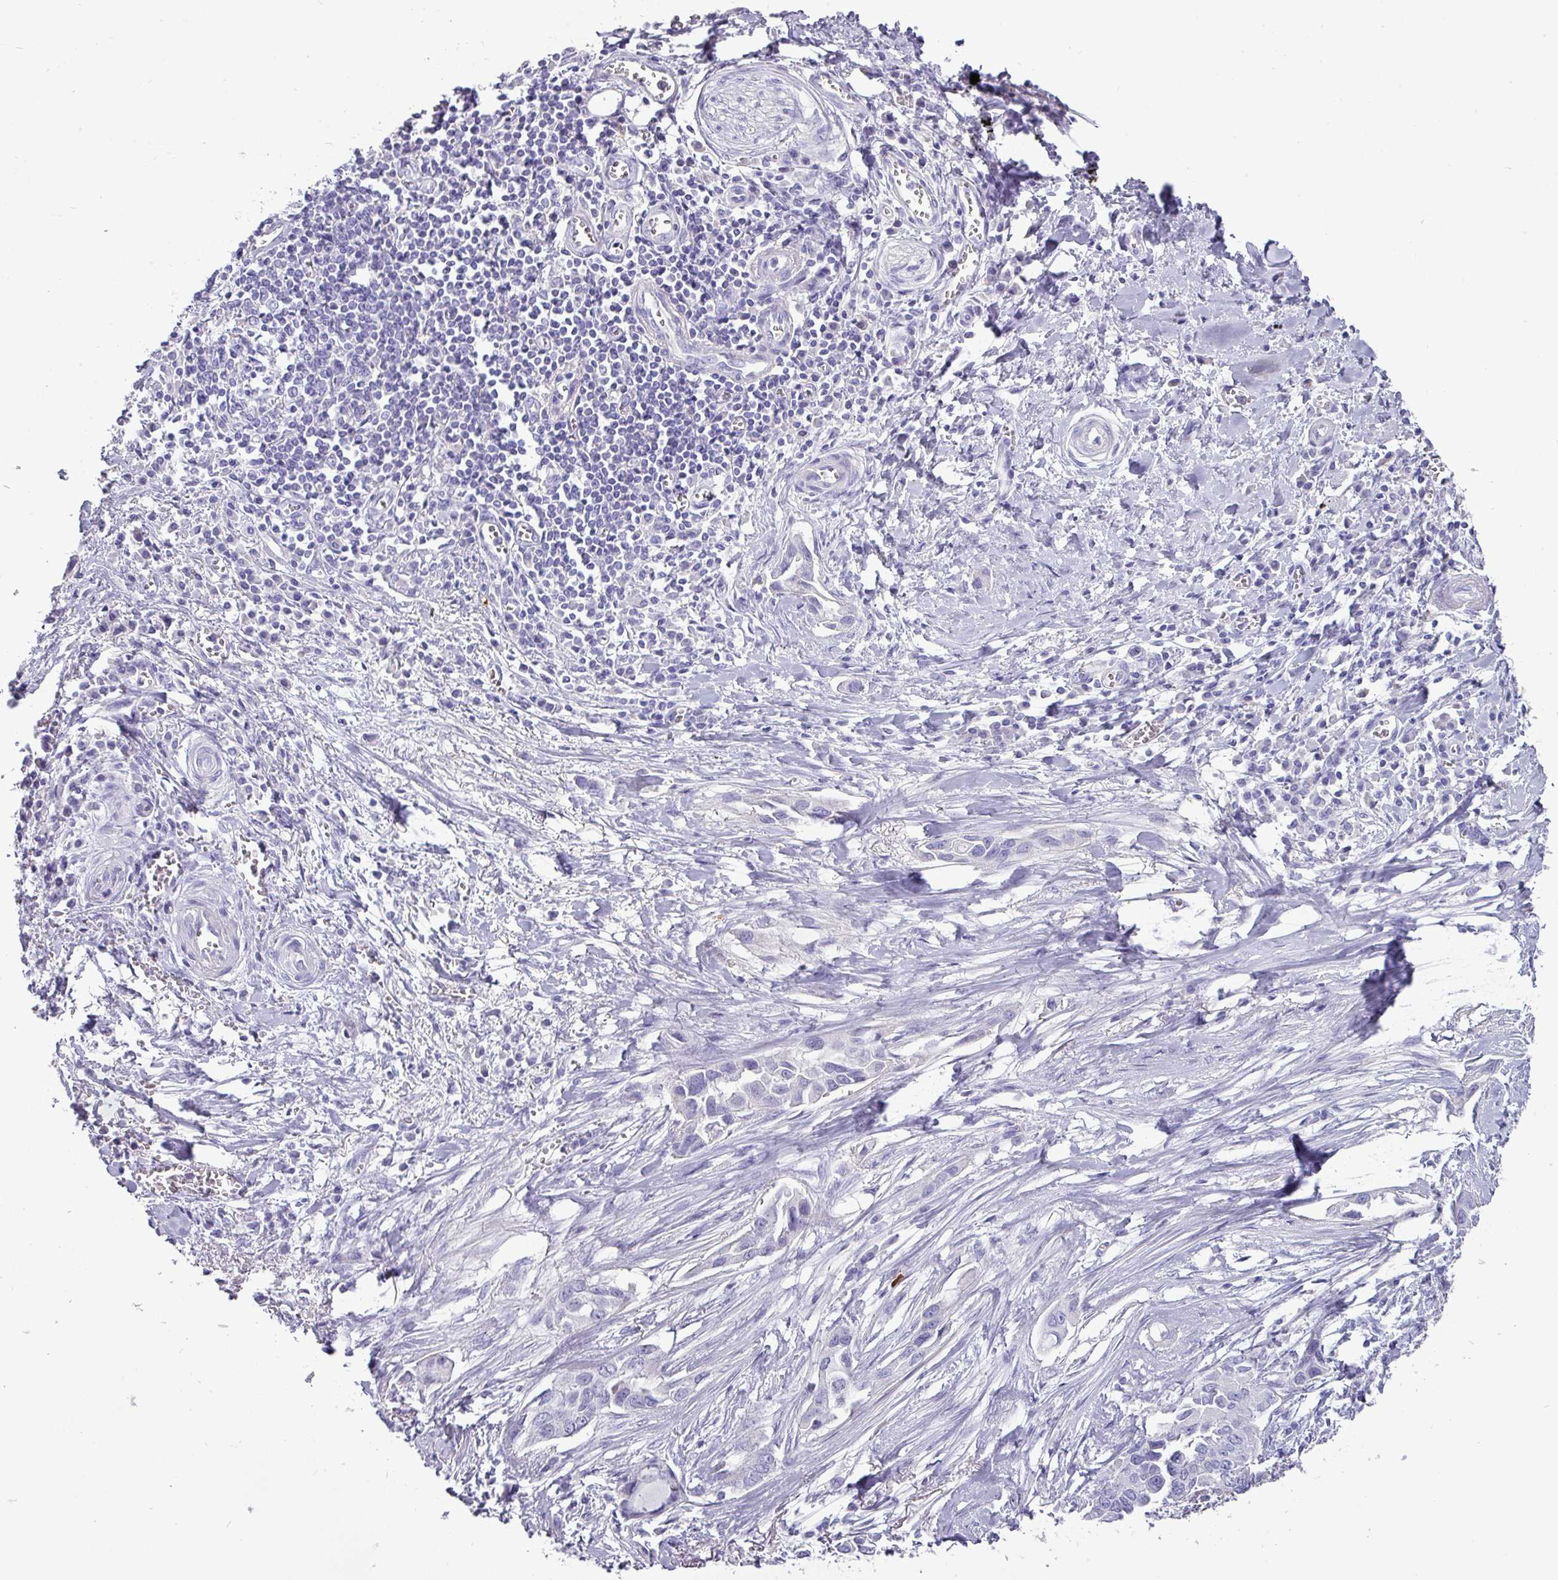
{"staining": {"intensity": "negative", "quantity": "none", "location": "none"}, "tissue": "lung cancer", "cell_type": "Tumor cells", "image_type": "cancer", "snomed": [{"axis": "morphology", "description": "Adenocarcinoma, NOS"}, {"axis": "topography", "description": "Lung"}], "caption": "A high-resolution histopathology image shows IHC staining of lung cancer, which reveals no significant staining in tumor cells. The staining was performed using DAB (3,3'-diaminobenzidine) to visualize the protein expression in brown, while the nuclei were stained in blue with hematoxylin (Magnification: 20x).", "gene": "GSTA3", "patient": {"sex": "female", "age": 76}}